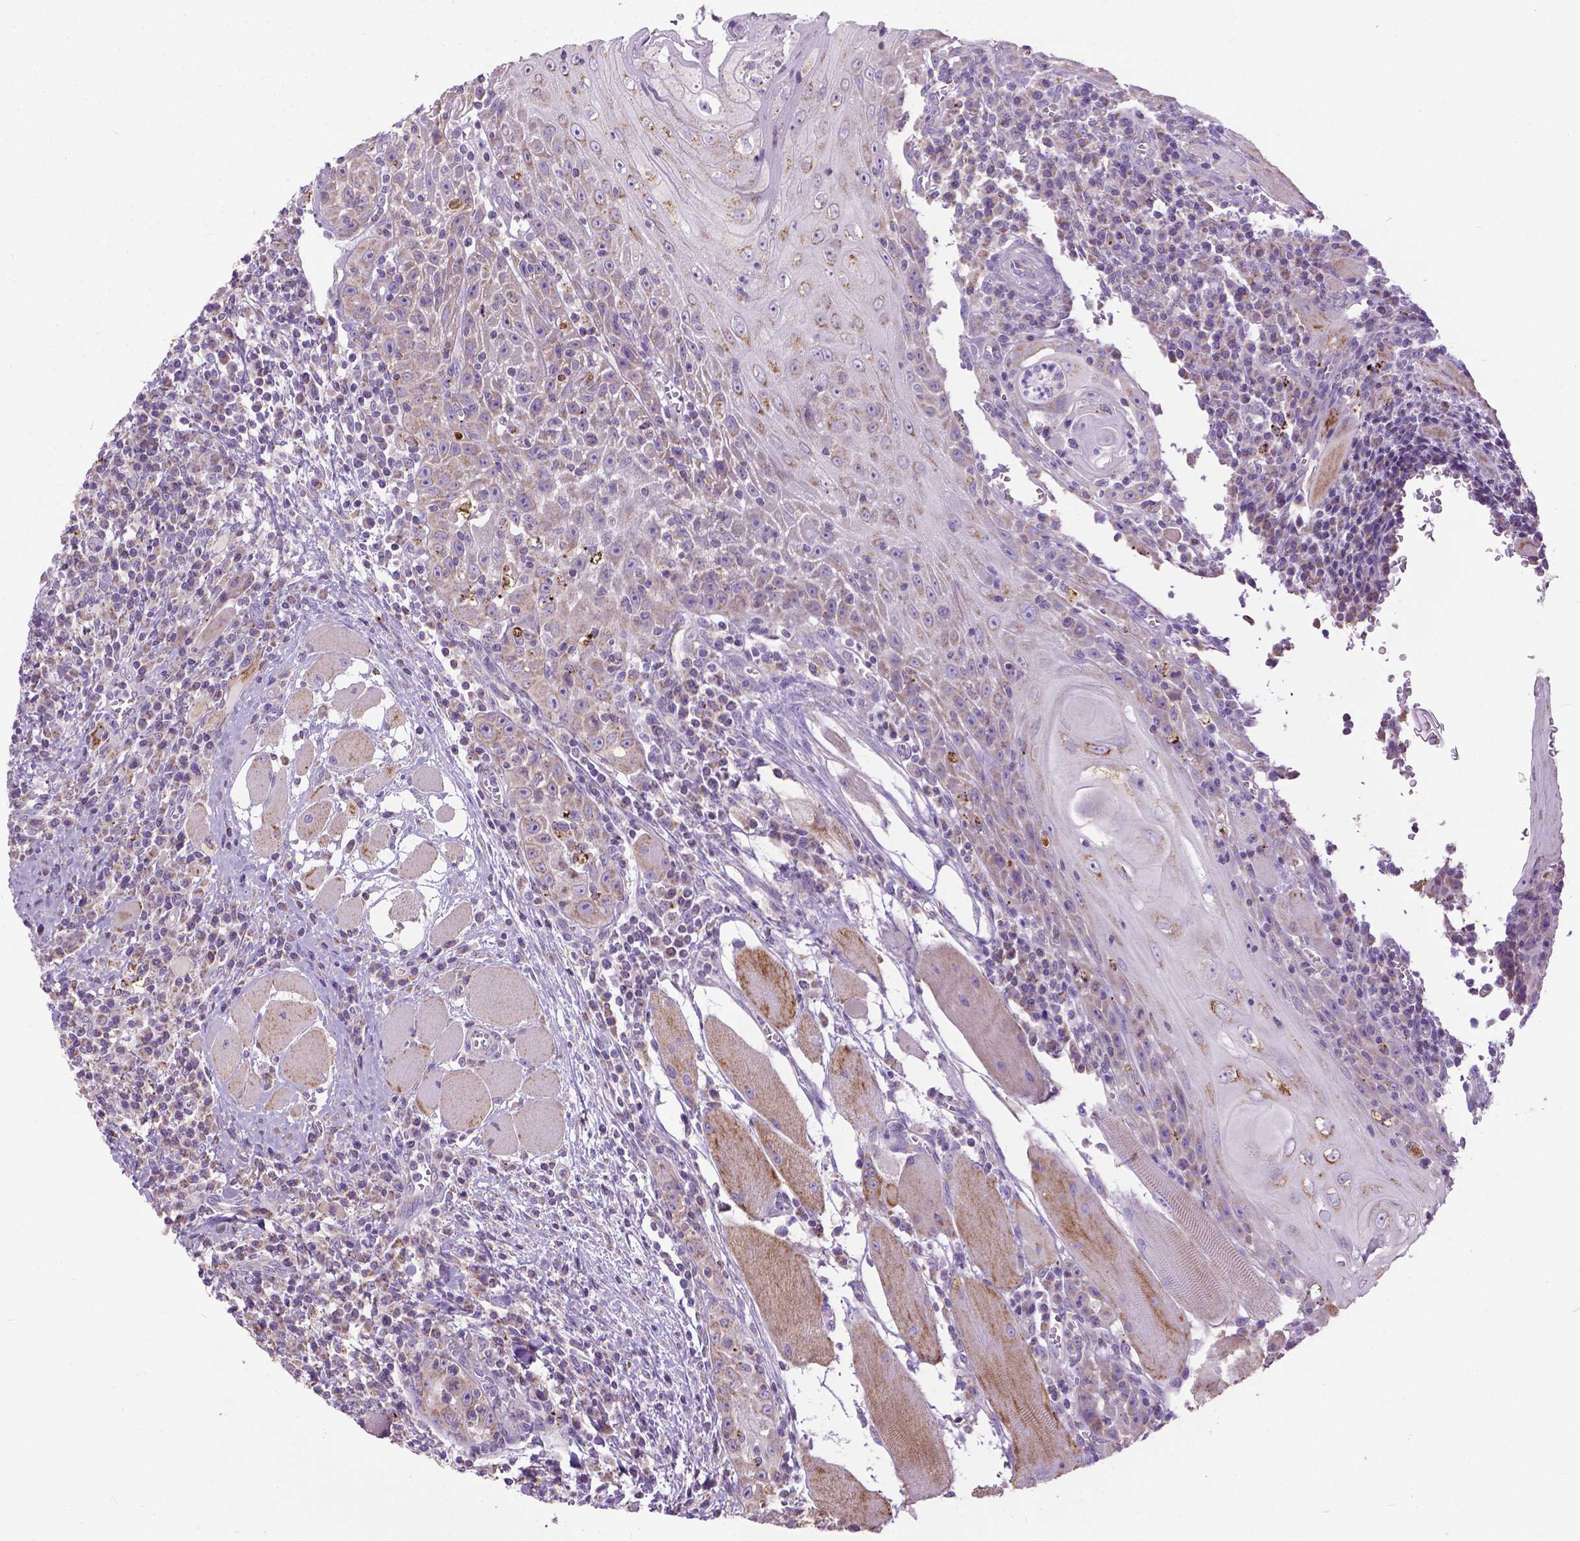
{"staining": {"intensity": "moderate", "quantity": ">75%", "location": "cytoplasmic/membranous"}, "tissue": "head and neck cancer", "cell_type": "Tumor cells", "image_type": "cancer", "snomed": [{"axis": "morphology", "description": "Normal tissue, NOS"}, {"axis": "morphology", "description": "Squamous cell carcinoma, NOS"}, {"axis": "topography", "description": "Oral tissue"}, {"axis": "topography", "description": "Head-Neck"}], "caption": "Head and neck cancer (squamous cell carcinoma) tissue shows moderate cytoplasmic/membranous expression in approximately >75% of tumor cells (DAB IHC, brown staining for protein, blue staining for nuclei).", "gene": "VDAC1", "patient": {"sex": "male", "age": 52}}